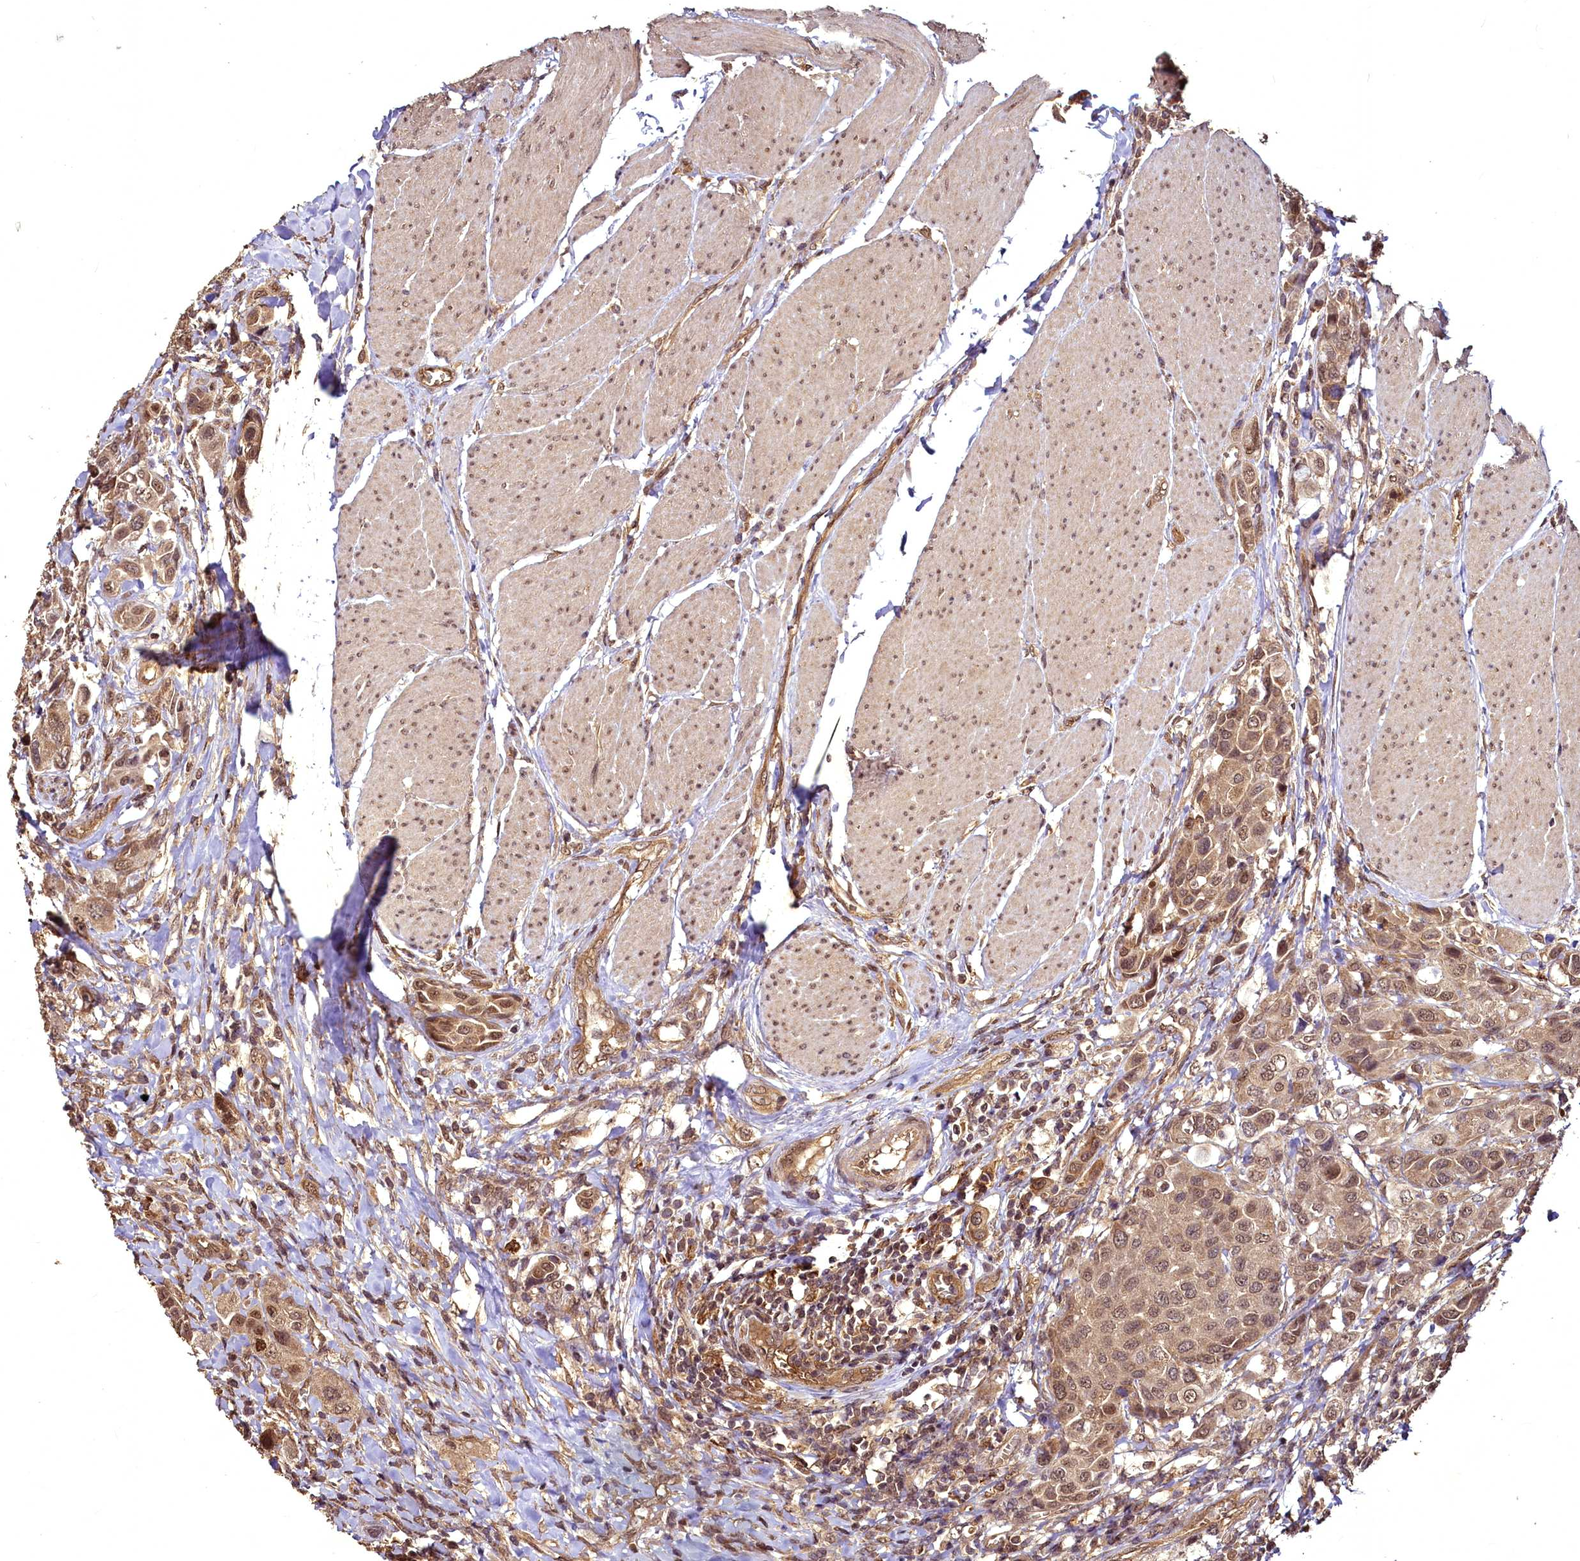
{"staining": {"intensity": "moderate", "quantity": ">75%", "location": "cytoplasmic/membranous,nuclear"}, "tissue": "urothelial cancer", "cell_type": "Tumor cells", "image_type": "cancer", "snomed": [{"axis": "morphology", "description": "Urothelial carcinoma, High grade"}, {"axis": "topography", "description": "Urinary bladder"}], "caption": "Immunohistochemistry photomicrograph of urothelial carcinoma (high-grade) stained for a protein (brown), which exhibits medium levels of moderate cytoplasmic/membranous and nuclear staining in about >75% of tumor cells.", "gene": "VPS51", "patient": {"sex": "male", "age": 50}}